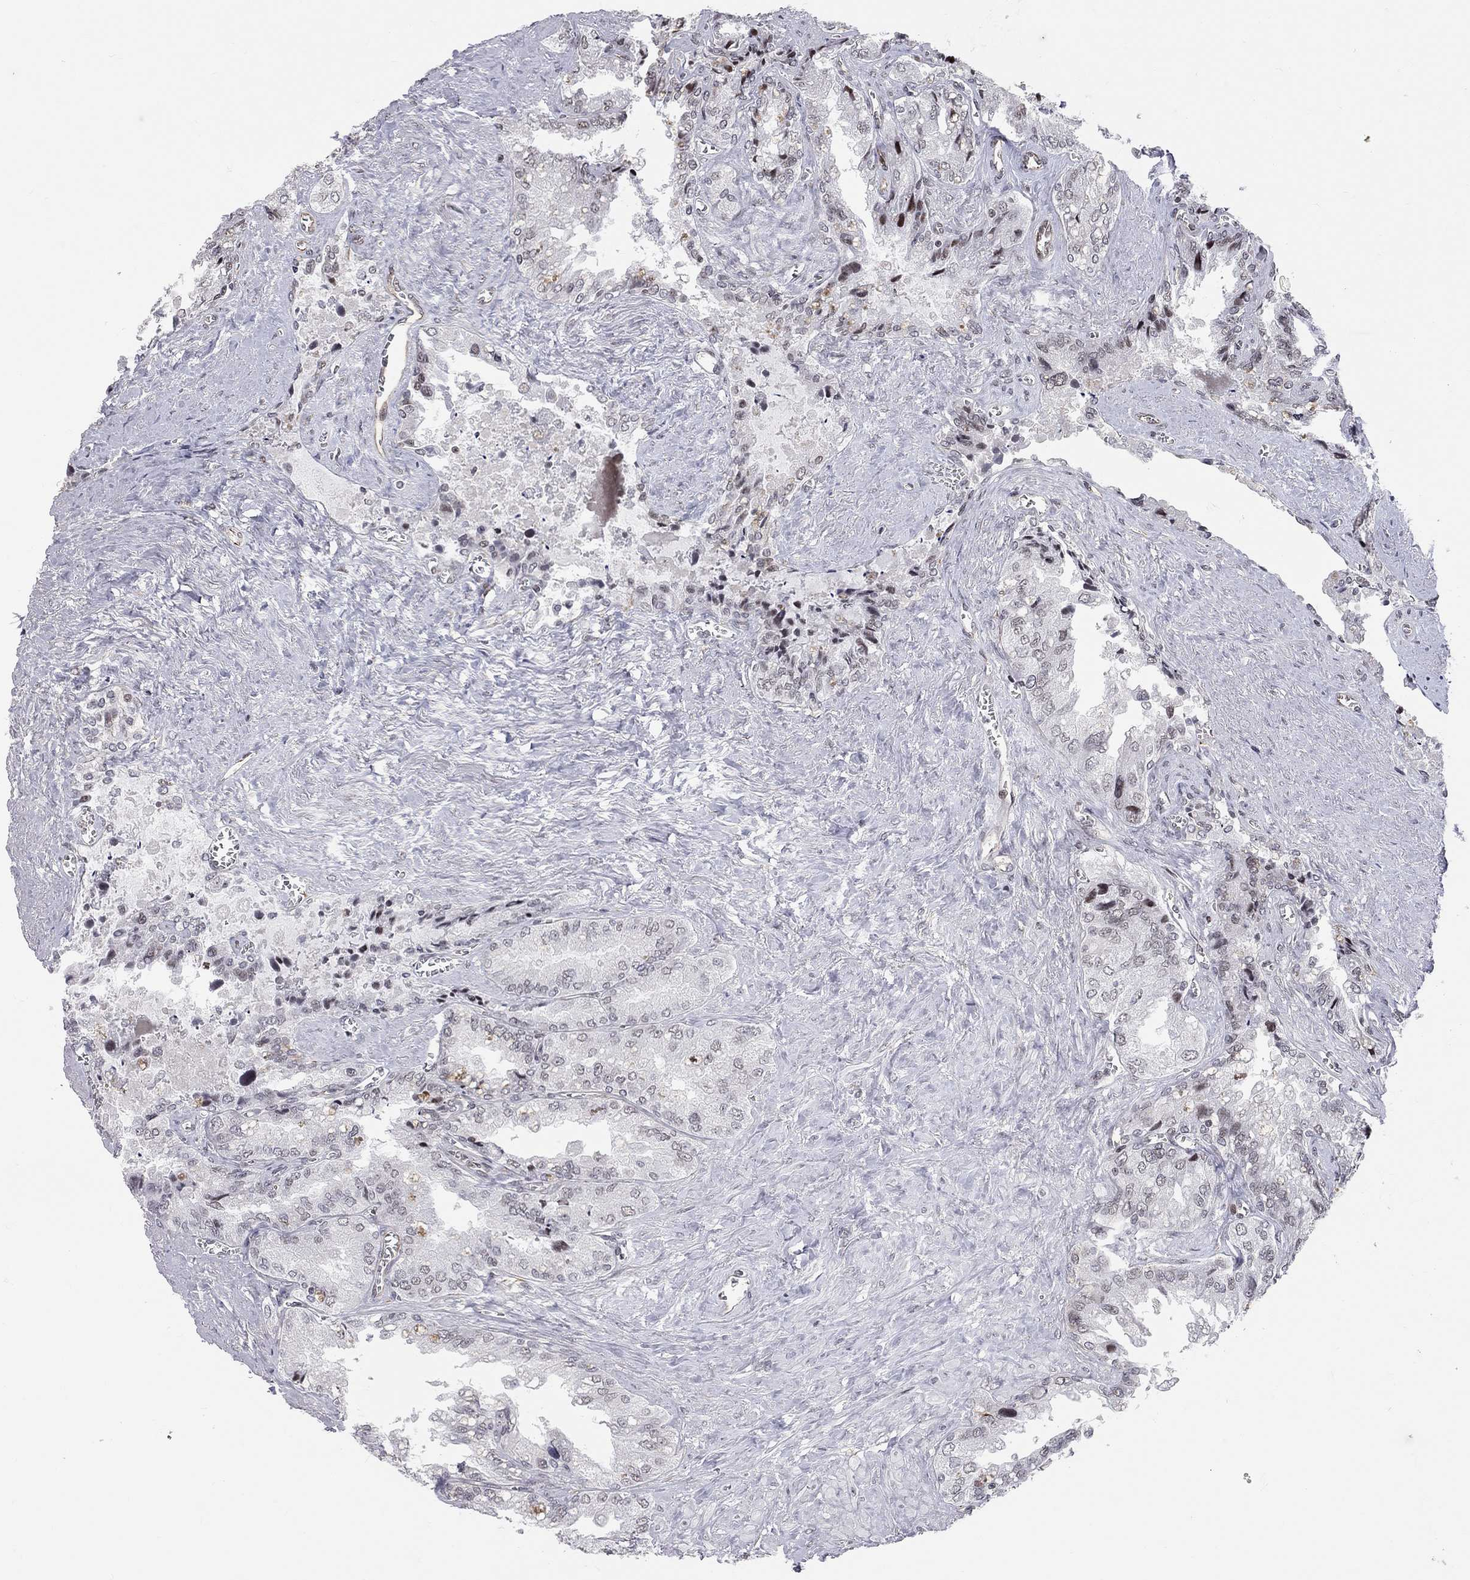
{"staining": {"intensity": "negative", "quantity": "none", "location": "none"}, "tissue": "seminal vesicle", "cell_type": "Glandular cells", "image_type": "normal", "snomed": [{"axis": "morphology", "description": "Normal tissue, NOS"}, {"axis": "topography", "description": "Seminal veicle"}], "caption": "Immunohistochemistry (IHC) histopathology image of normal human seminal vesicle stained for a protein (brown), which reveals no staining in glandular cells.", "gene": "MTNR1B", "patient": {"sex": "male", "age": 67}}